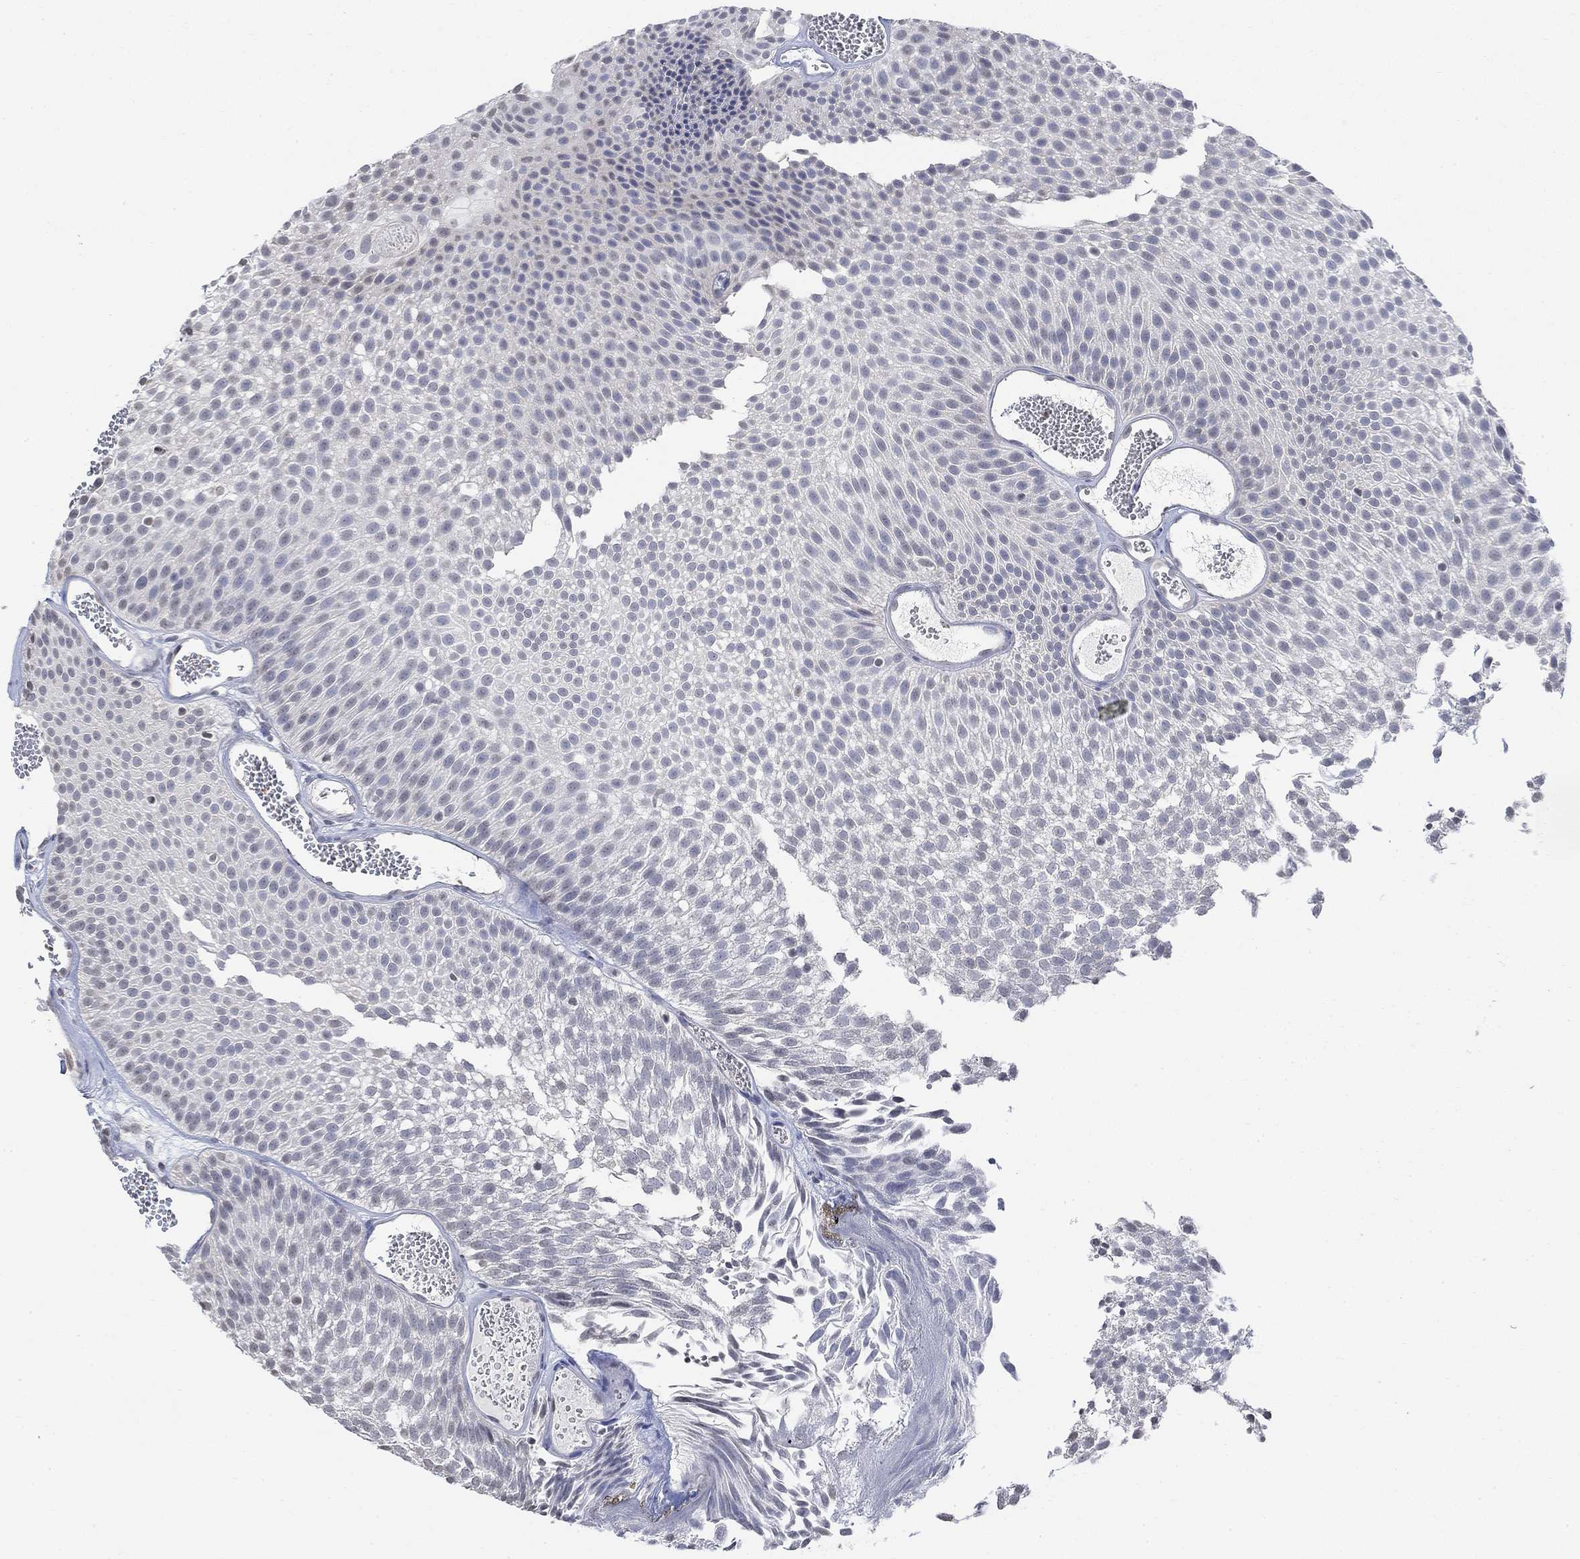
{"staining": {"intensity": "negative", "quantity": "none", "location": "none"}, "tissue": "urothelial cancer", "cell_type": "Tumor cells", "image_type": "cancer", "snomed": [{"axis": "morphology", "description": "Urothelial carcinoma, Low grade"}, {"axis": "topography", "description": "Urinary bladder"}], "caption": "Tumor cells show no significant protein expression in low-grade urothelial carcinoma. The staining was performed using DAB to visualize the protein expression in brown, while the nuclei were stained in blue with hematoxylin (Magnification: 20x).", "gene": "TMEM255A", "patient": {"sex": "male", "age": 52}}